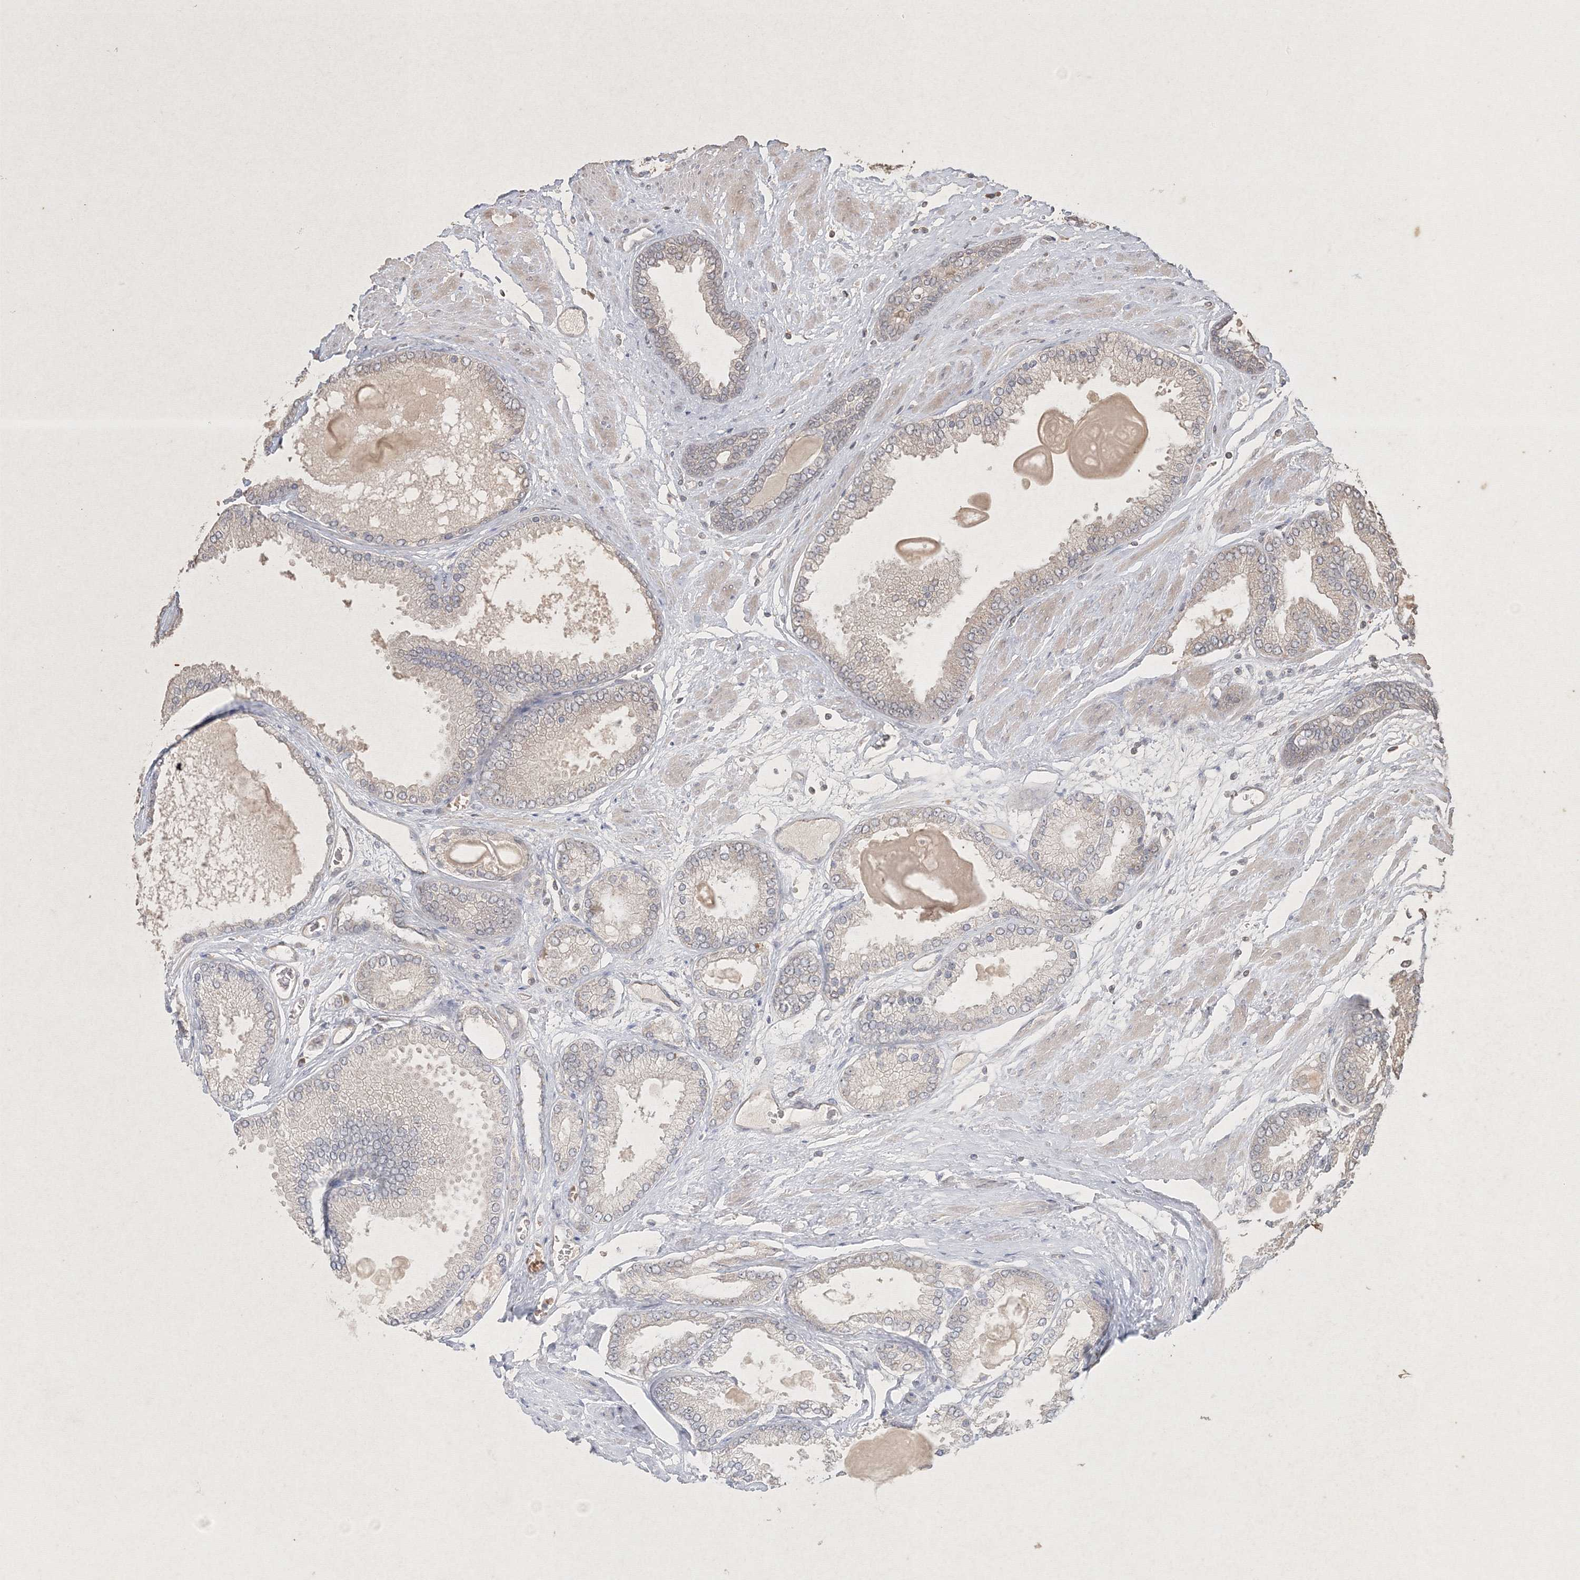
{"staining": {"intensity": "negative", "quantity": "none", "location": "none"}, "tissue": "prostate cancer", "cell_type": "Tumor cells", "image_type": "cancer", "snomed": [{"axis": "morphology", "description": "Adenocarcinoma, High grade"}, {"axis": "topography", "description": "Prostate"}], "caption": "This is an IHC histopathology image of prostate cancer. There is no positivity in tumor cells.", "gene": "PELI3", "patient": {"sex": "male", "age": 59}}